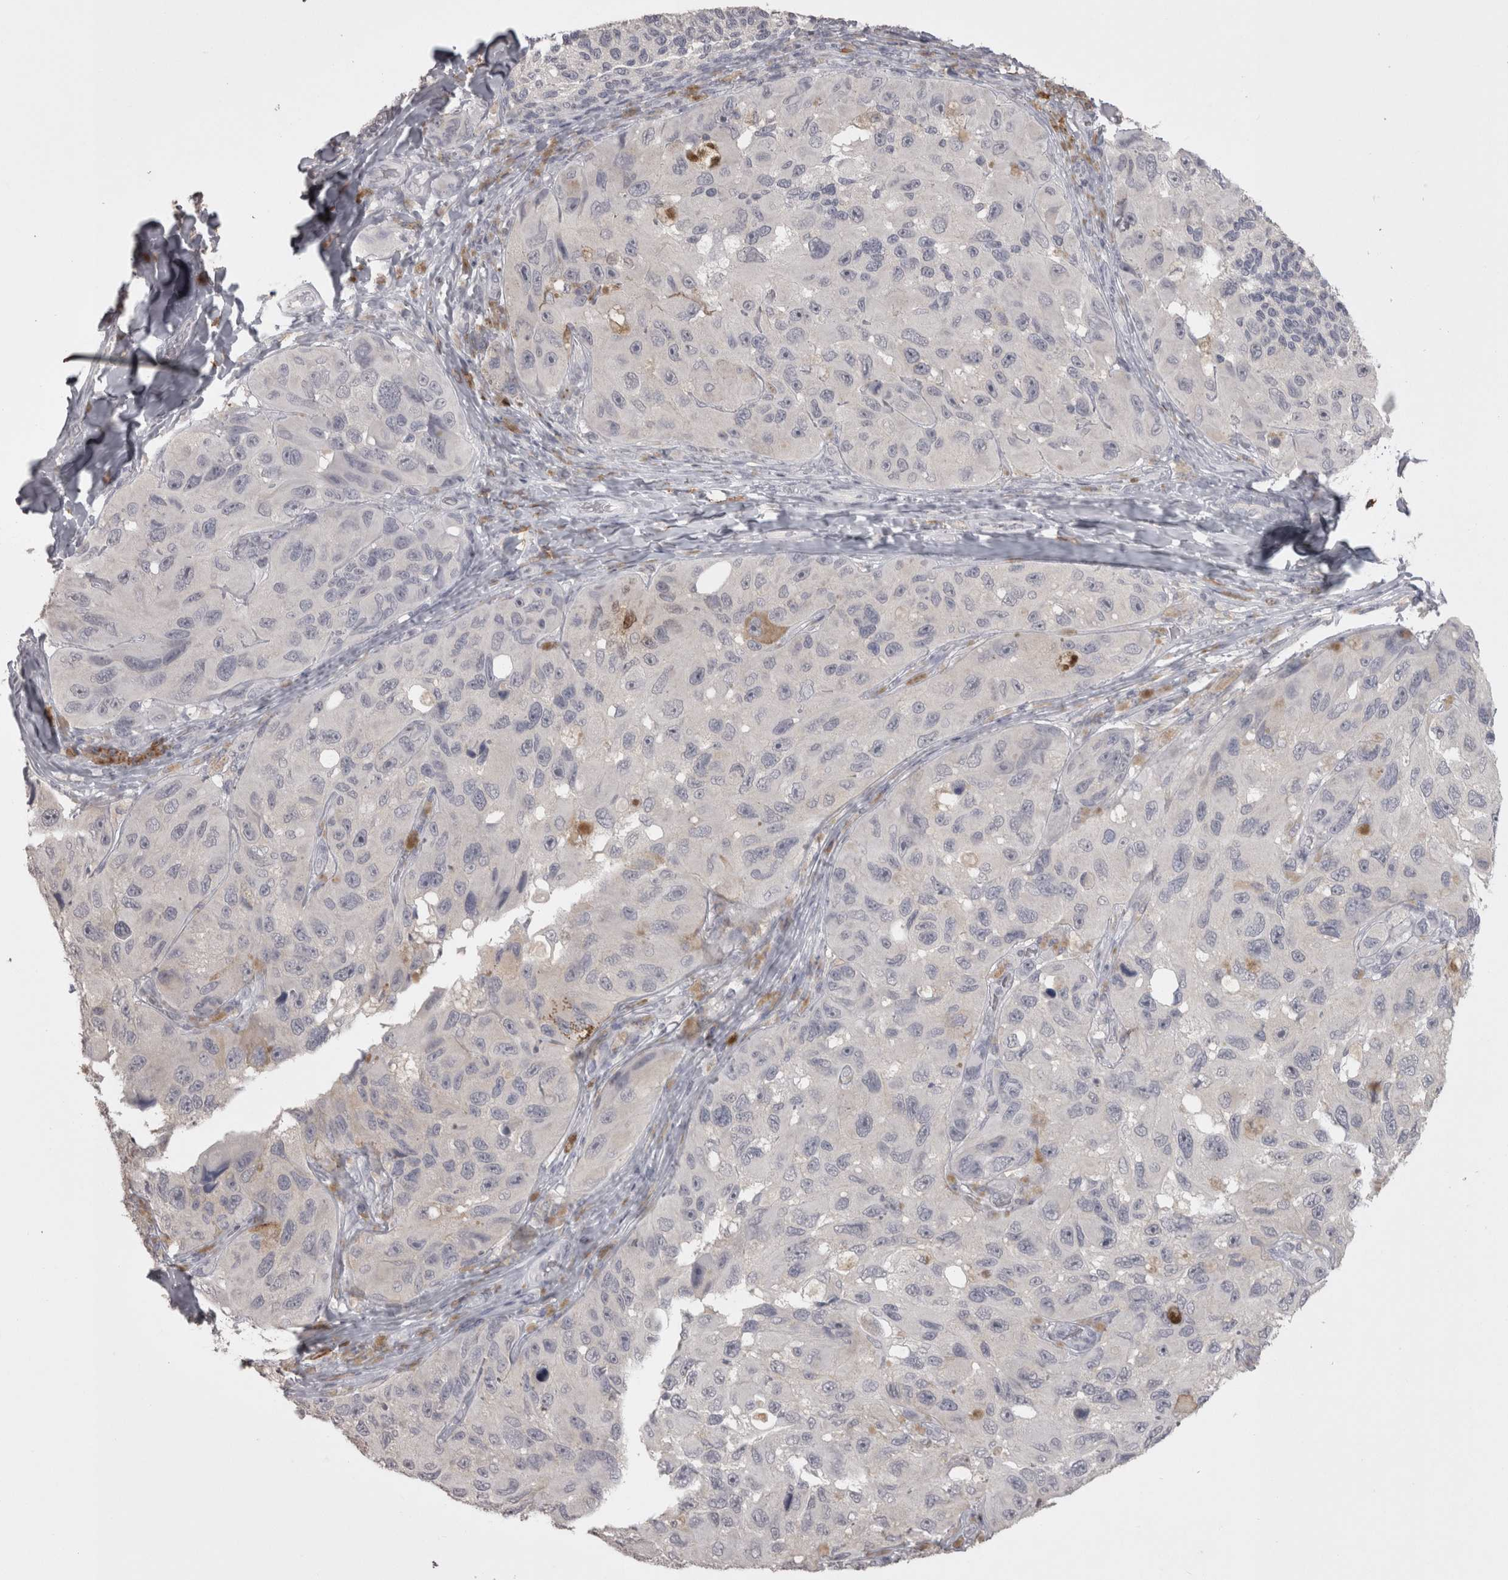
{"staining": {"intensity": "negative", "quantity": "none", "location": "none"}, "tissue": "melanoma", "cell_type": "Tumor cells", "image_type": "cancer", "snomed": [{"axis": "morphology", "description": "Malignant melanoma, NOS"}, {"axis": "topography", "description": "Skin"}], "caption": "The photomicrograph reveals no staining of tumor cells in malignant melanoma.", "gene": "LAX1", "patient": {"sex": "female", "age": 73}}